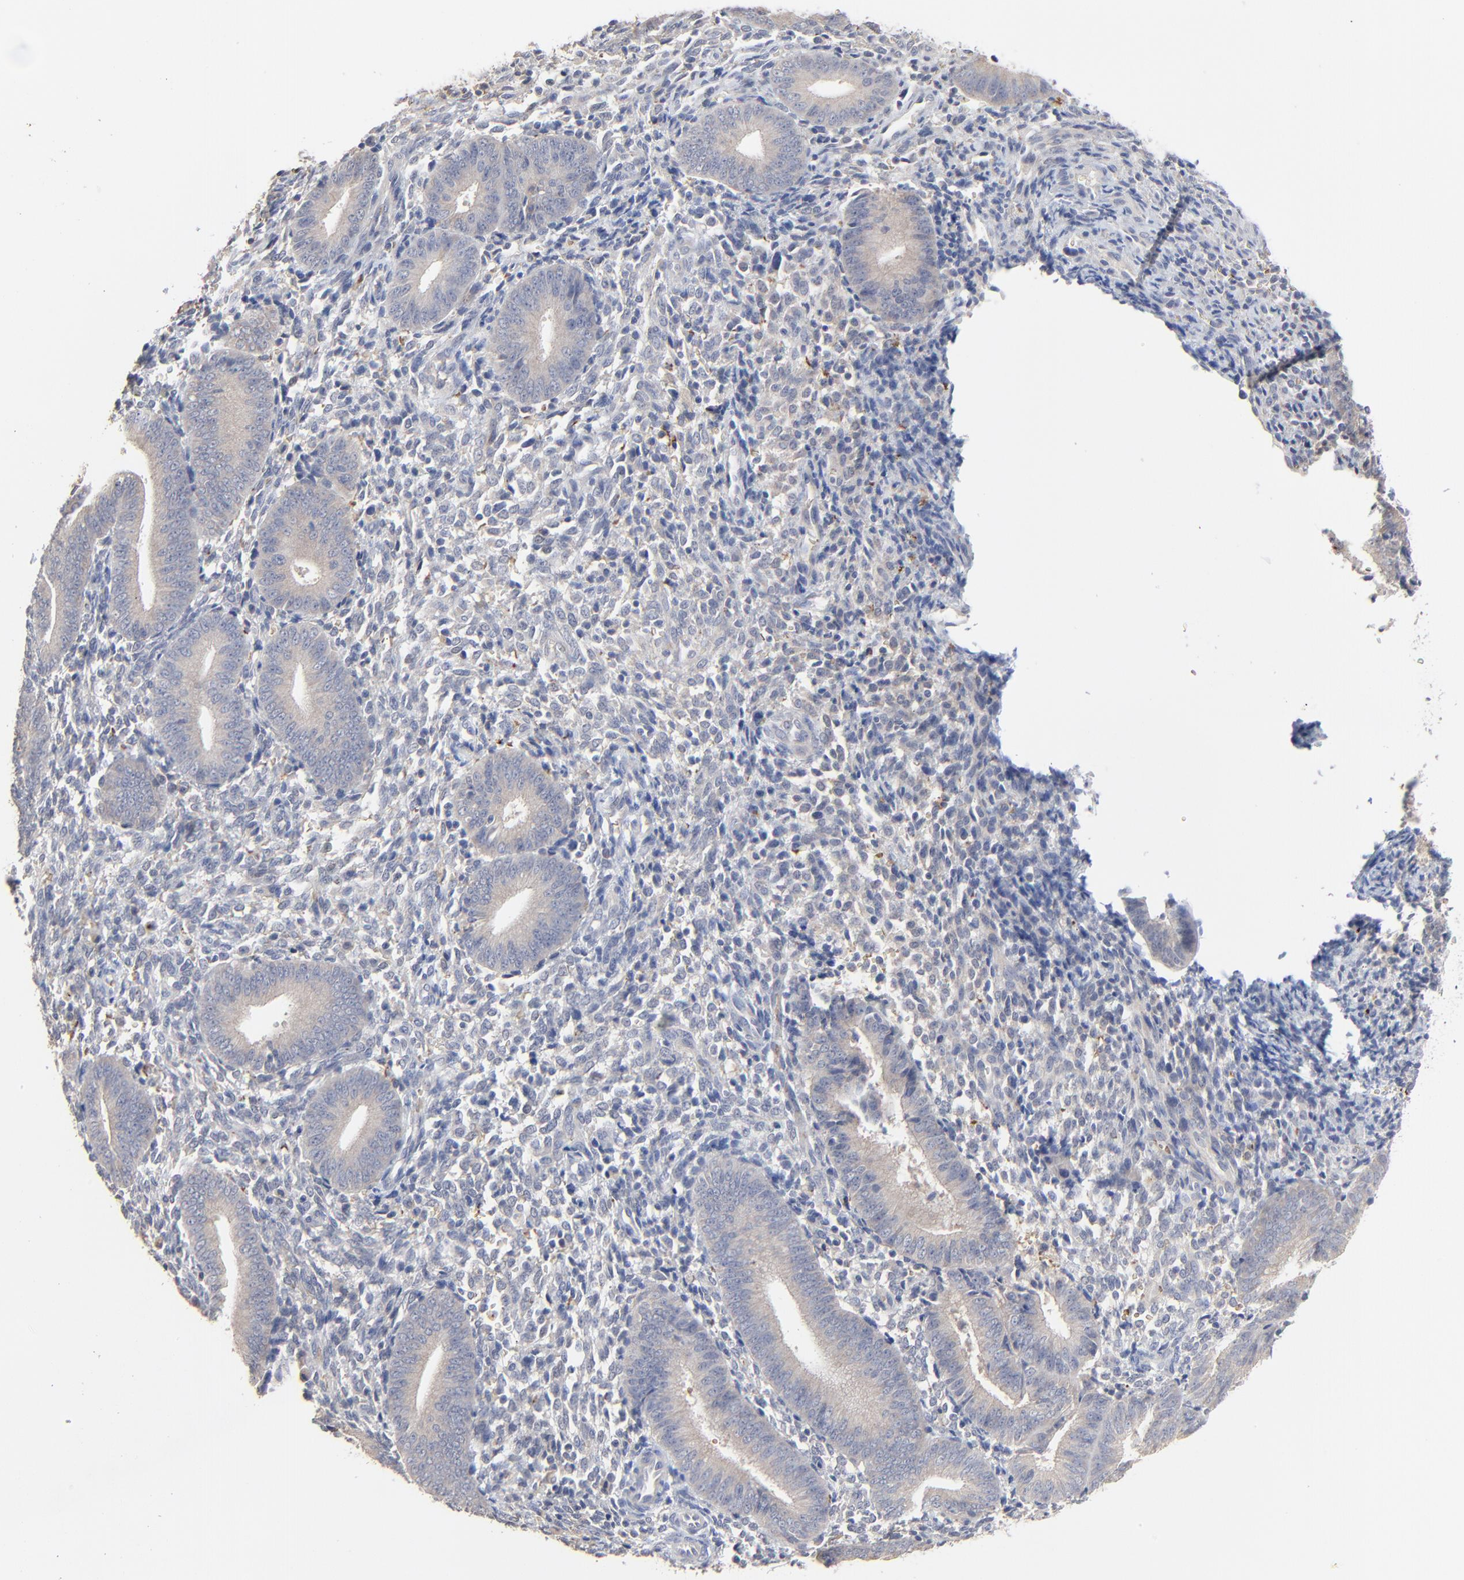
{"staining": {"intensity": "negative", "quantity": "none", "location": "none"}, "tissue": "endometrium", "cell_type": "Cells in endometrial stroma", "image_type": "normal", "snomed": [{"axis": "morphology", "description": "Normal tissue, NOS"}, {"axis": "topography", "description": "Uterus"}, {"axis": "topography", "description": "Endometrium"}], "caption": "IHC of benign human endometrium shows no positivity in cells in endometrial stroma.", "gene": "FANCB", "patient": {"sex": "female", "age": 33}}